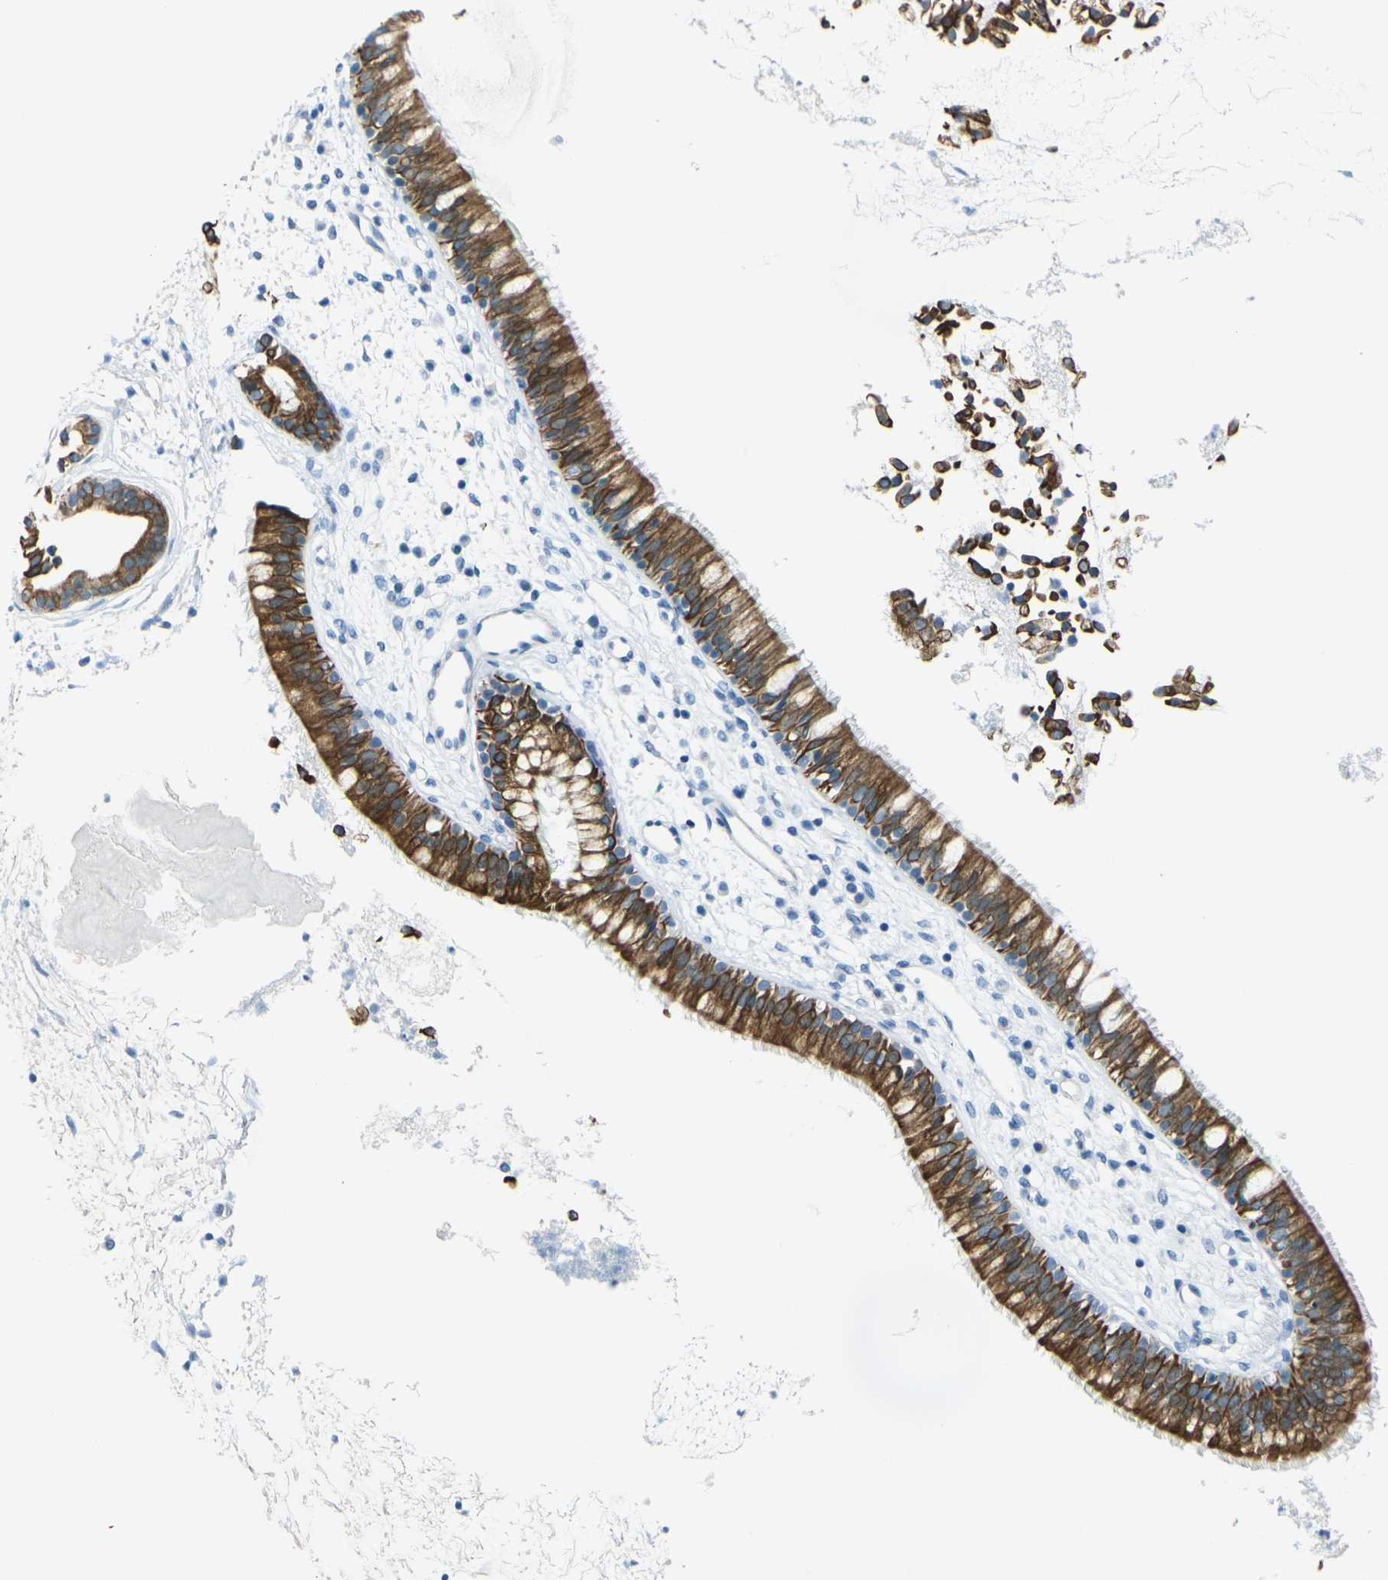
{"staining": {"intensity": "strong", "quantity": ">75%", "location": "cytoplasmic/membranous"}, "tissue": "nasopharynx", "cell_type": "Respiratory epithelial cells", "image_type": "normal", "snomed": [{"axis": "morphology", "description": "Normal tissue, NOS"}, {"axis": "topography", "description": "Nasopharynx"}], "caption": "Immunohistochemistry (IHC) image of normal nasopharynx: nasopharynx stained using immunohistochemistry (IHC) reveals high levels of strong protein expression localized specifically in the cytoplasmic/membranous of respiratory epithelial cells, appearing as a cytoplasmic/membranous brown color.", "gene": "ANKRD46", "patient": {"sex": "male", "age": 21}}